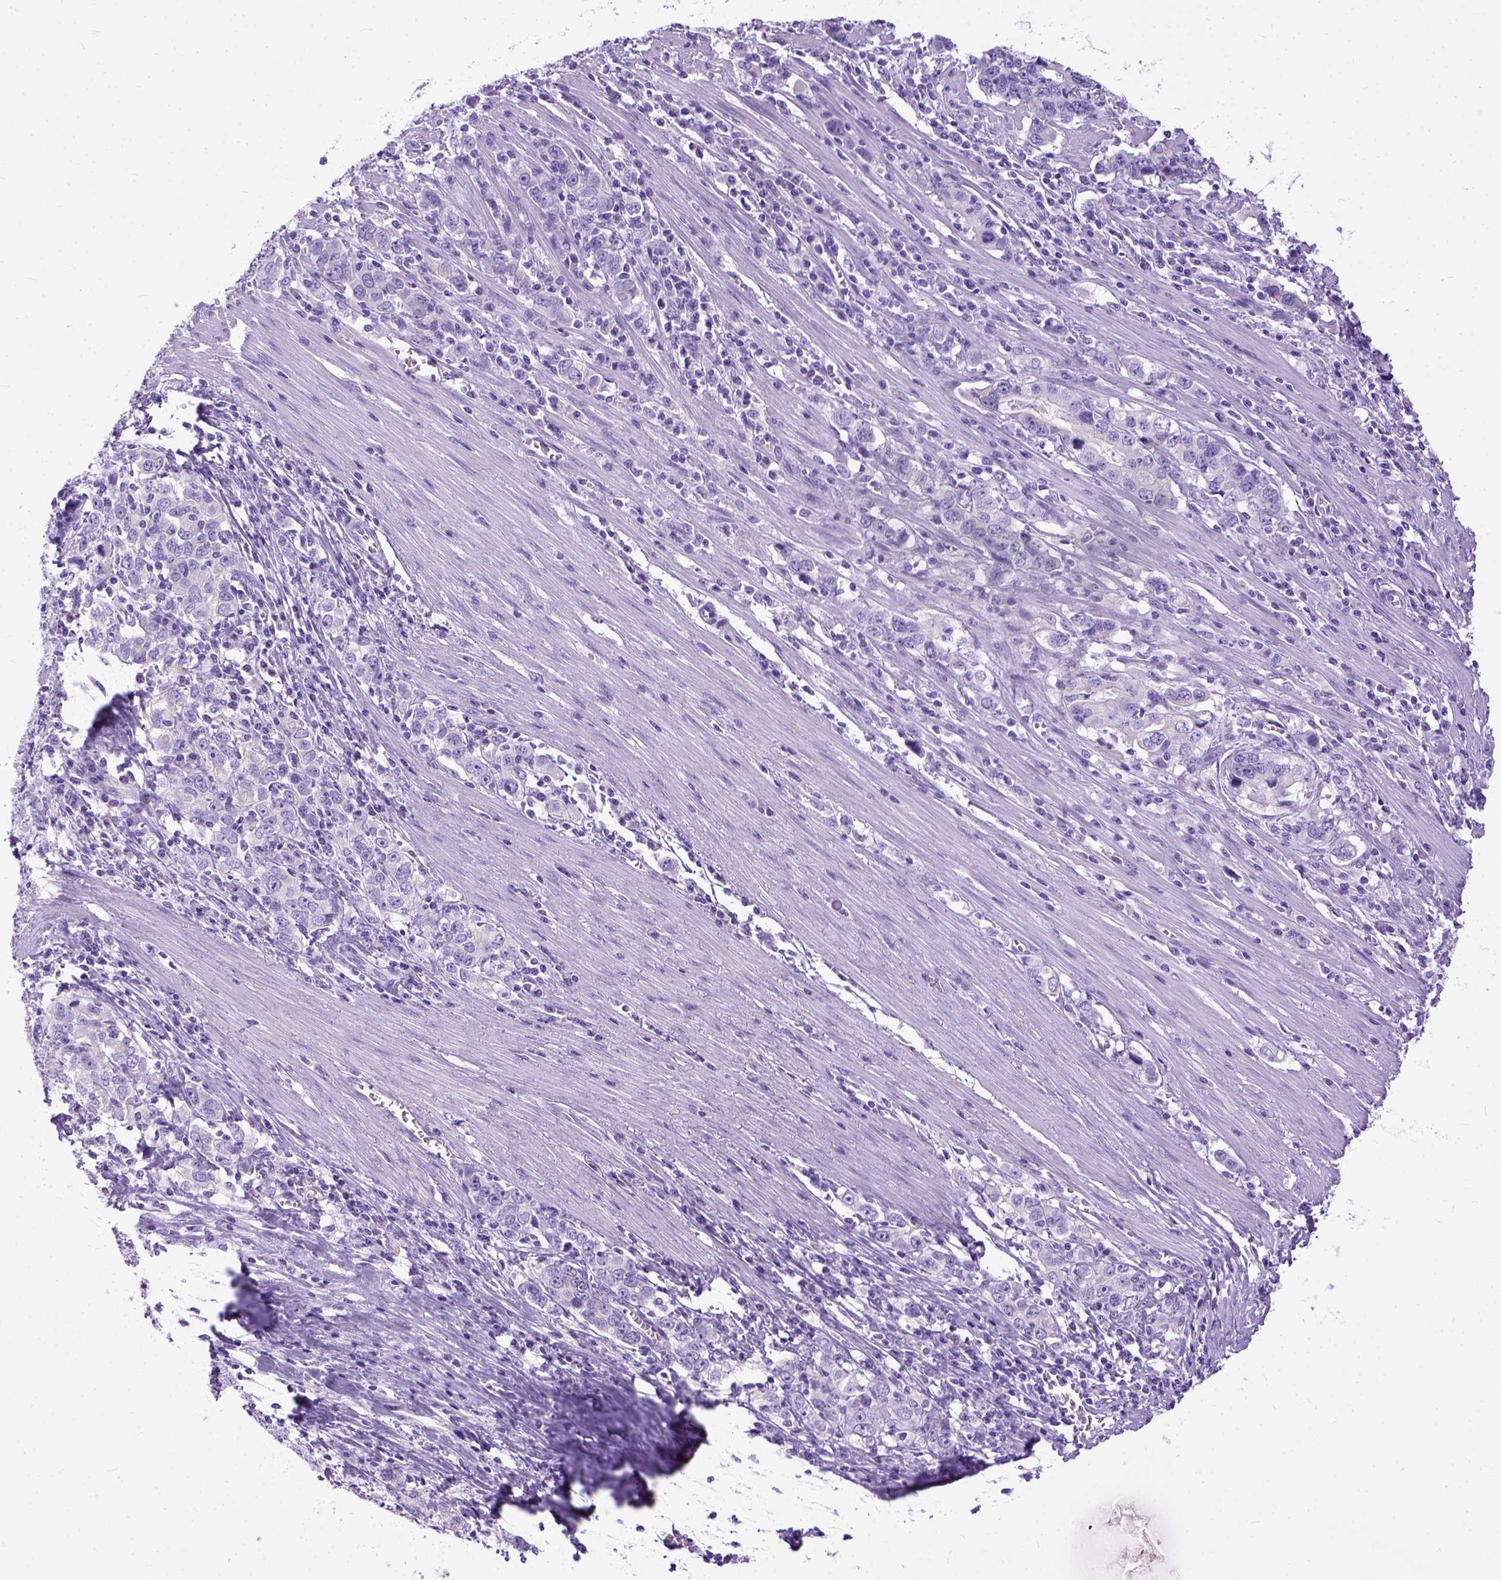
{"staining": {"intensity": "negative", "quantity": "none", "location": "none"}, "tissue": "stomach cancer", "cell_type": "Tumor cells", "image_type": "cancer", "snomed": [{"axis": "morphology", "description": "Adenocarcinoma, NOS"}, {"axis": "topography", "description": "Stomach, lower"}], "caption": "IHC of stomach cancer (adenocarcinoma) demonstrates no positivity in tumor cells.", "gene": "PPL", "patient": {"sex": "female", "age": 72}}